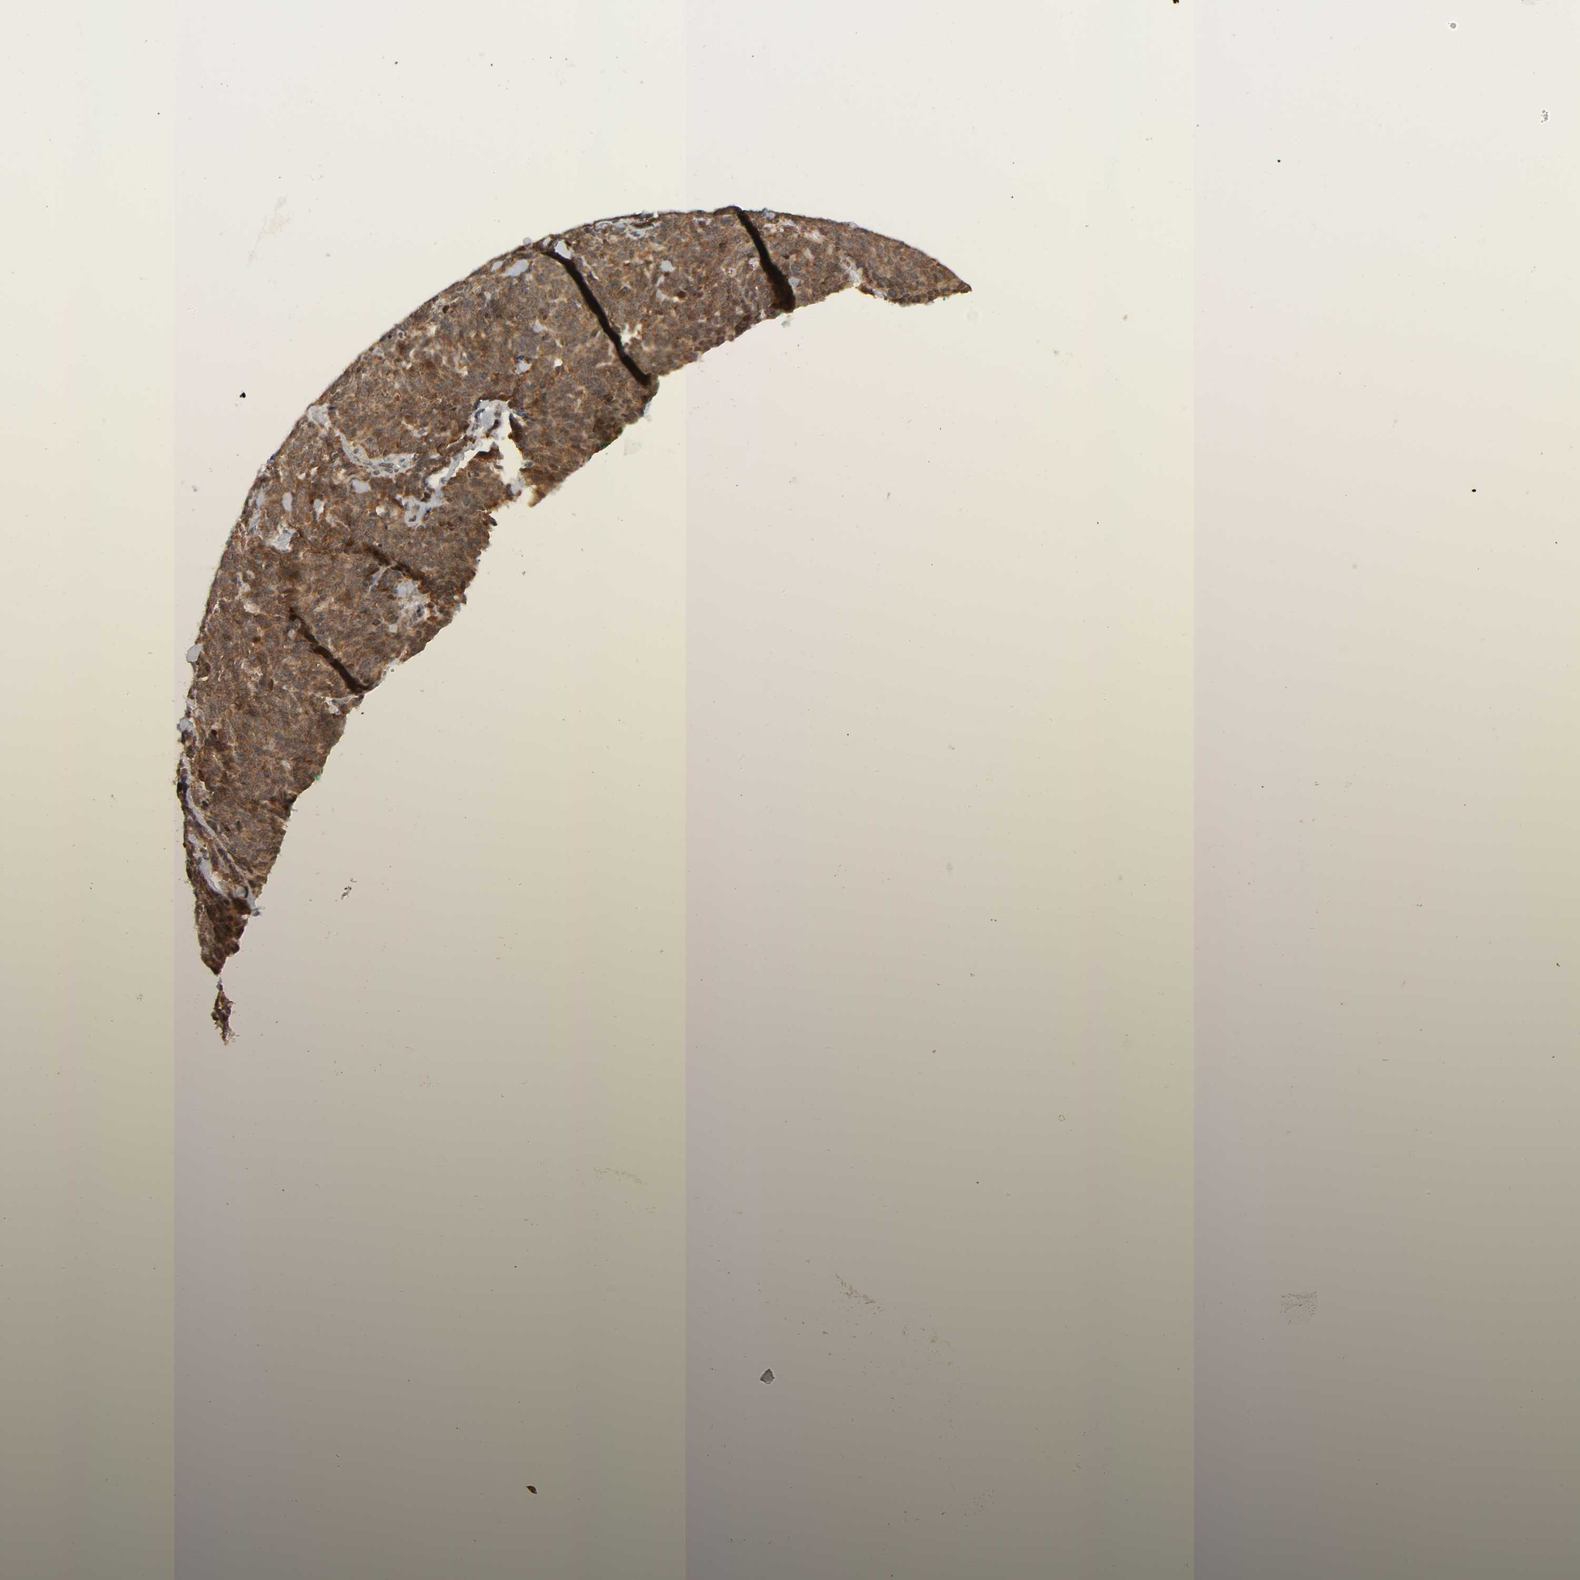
{"staining": {"intensity": "moderate", "quantity": ">75%", "location": "cytoplasmic/membranous,nuclear"}, "tissue": "lung cancer", "cell_type": "Tumor cells", "image_type": "cancer", "snomed": [{"axis": "morphology", "description": "Neoplasm, malignant, NOS"}, {"axis": "topography", "description": "Lung"}], "caption": "Lung neoplasm (malignant) stained with a brown dye exhibits moderate cytoplasmic/membranous and nuclear positive expression in about >75% of tumor cells.", "gene": "ZKSCAN8", "patient": {"sex": "female", "age": 58}}